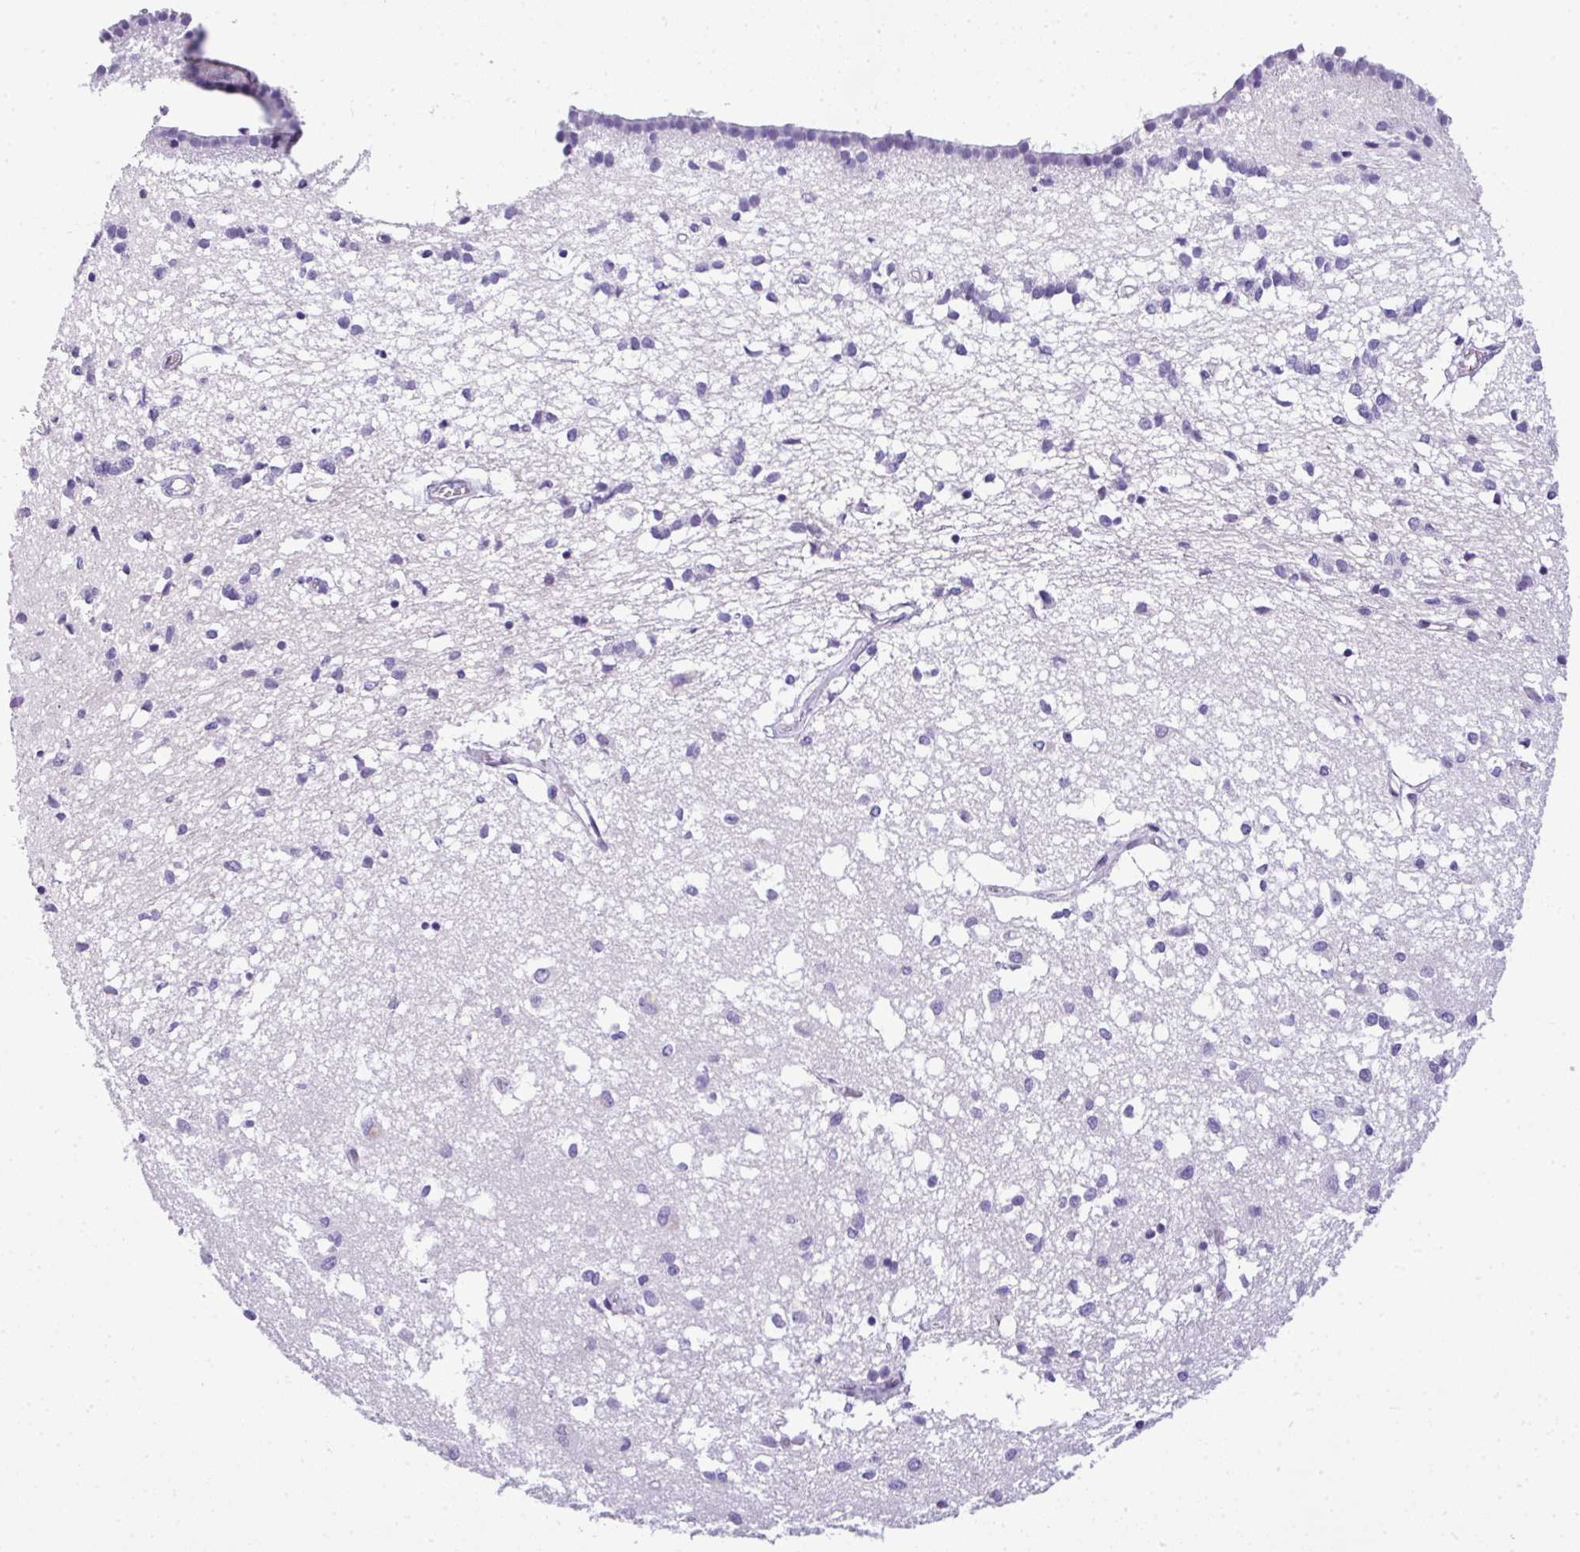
{"staining": {"intensity": "negative", "quantity": "none", "location": "none"}, "tissue": "caudate", "cell_type": "Glial cells", "image_type": "normal", "snomed": [{"axis": "morphology", "description": "Normal tissue, NOS"}, {"axis": "topography", "description": "Lateral ventricle wall"}], "caption": "The immunohistochemistry (IHC) image has no significant staining in glial cells of caudate.", "gene": "MUC21", "patient": {"sex": "male", "age": 70}}